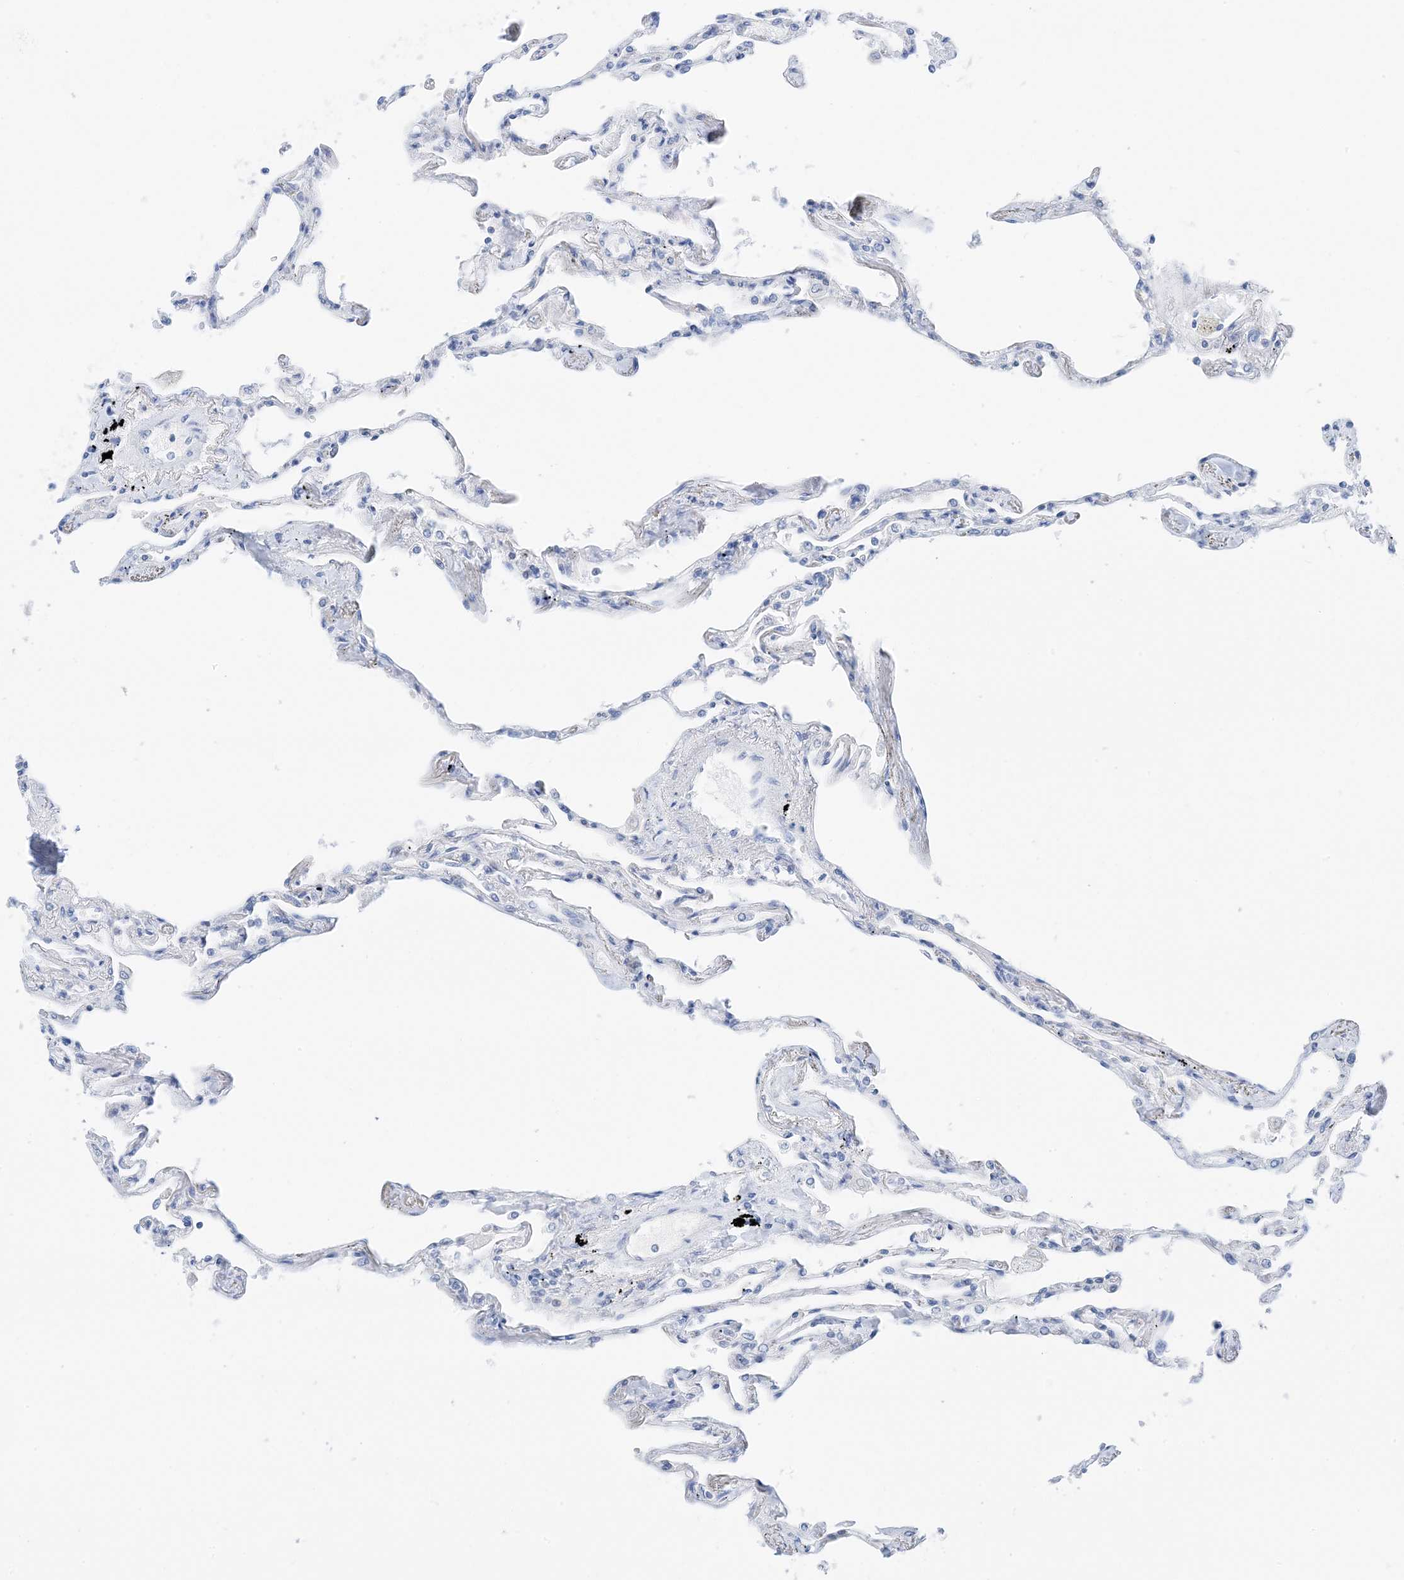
{"staining": {"intensity": "negative", "quantity": "none", "location": "none"}, "tissue": "lung", "cell_type": "Alveolar cells", "image_type": "normal", "snomed": [{"axis": "morphology", "description": "Normal tissue, NOS"}, {"axis": "topography", "description": "Lung"}], "caption": "DAB immunohistochemical staining of normal lung displays no significant expression in alveolar cells. (Stains: DAB IHC with hematoxylin counter stain, Microscopy: brightfield microscopy at high magnification).", "gene": "KIFBP", "patient": {"sex": "female", "age": 67}}